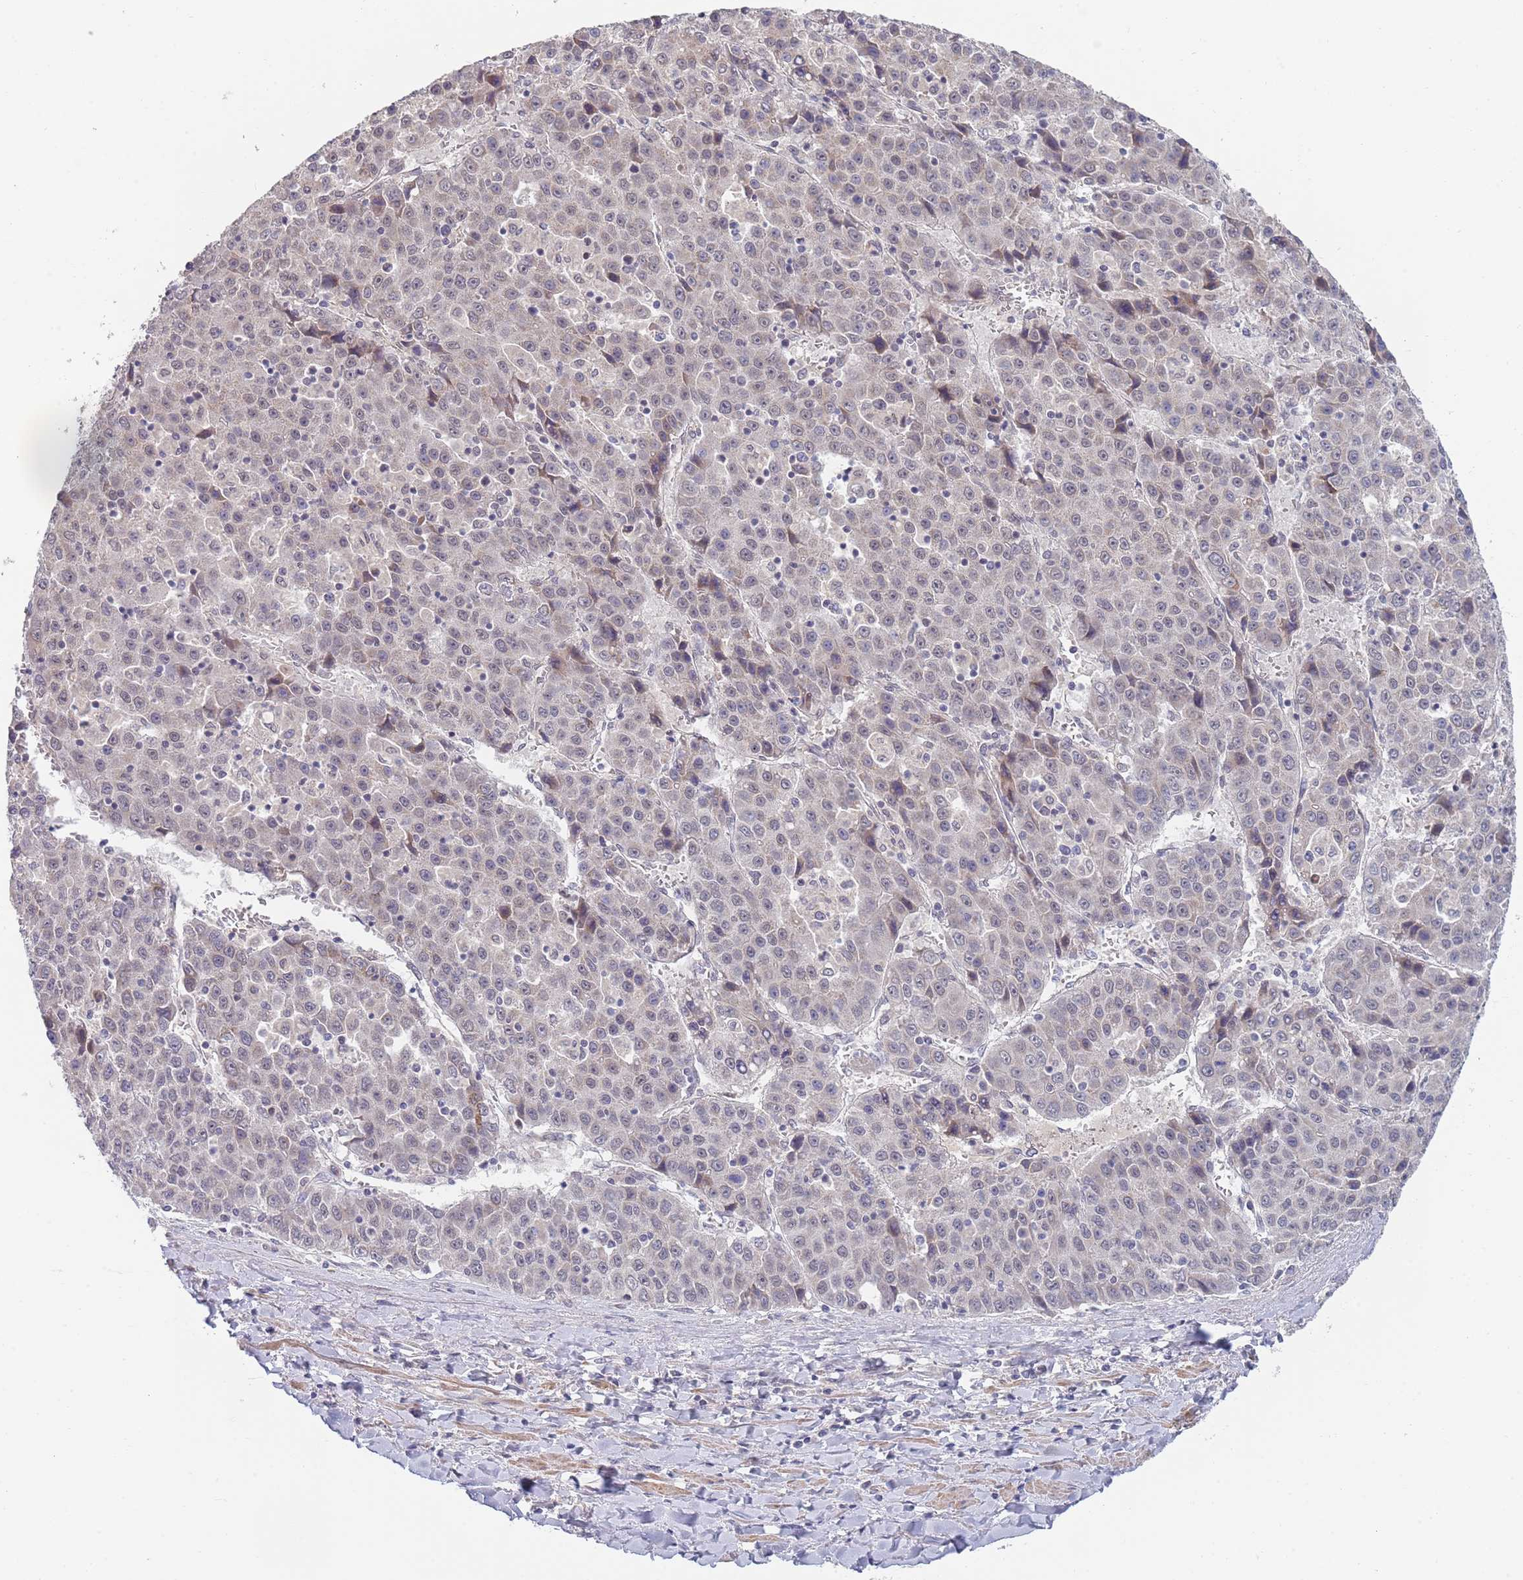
{"staining": {"intensity": "negative", "quantity": "none", "location": "none"}, "tissue": "liver cancer", "cell_type": "Tumor cells", "image_type": "cancer", "snomed": [{"axis": "morphology", "description": "Carcinoma, Hepatocellular, NOS"}, {"axis": "topography", "description": "Liver"}], "caption": "Hepatocellular carcinoma (liver) stained for a protein using IHC displays no positivity tumor cells.", "gene": "B4GALT4", "patient": {"sex": "female", "age": 53}}